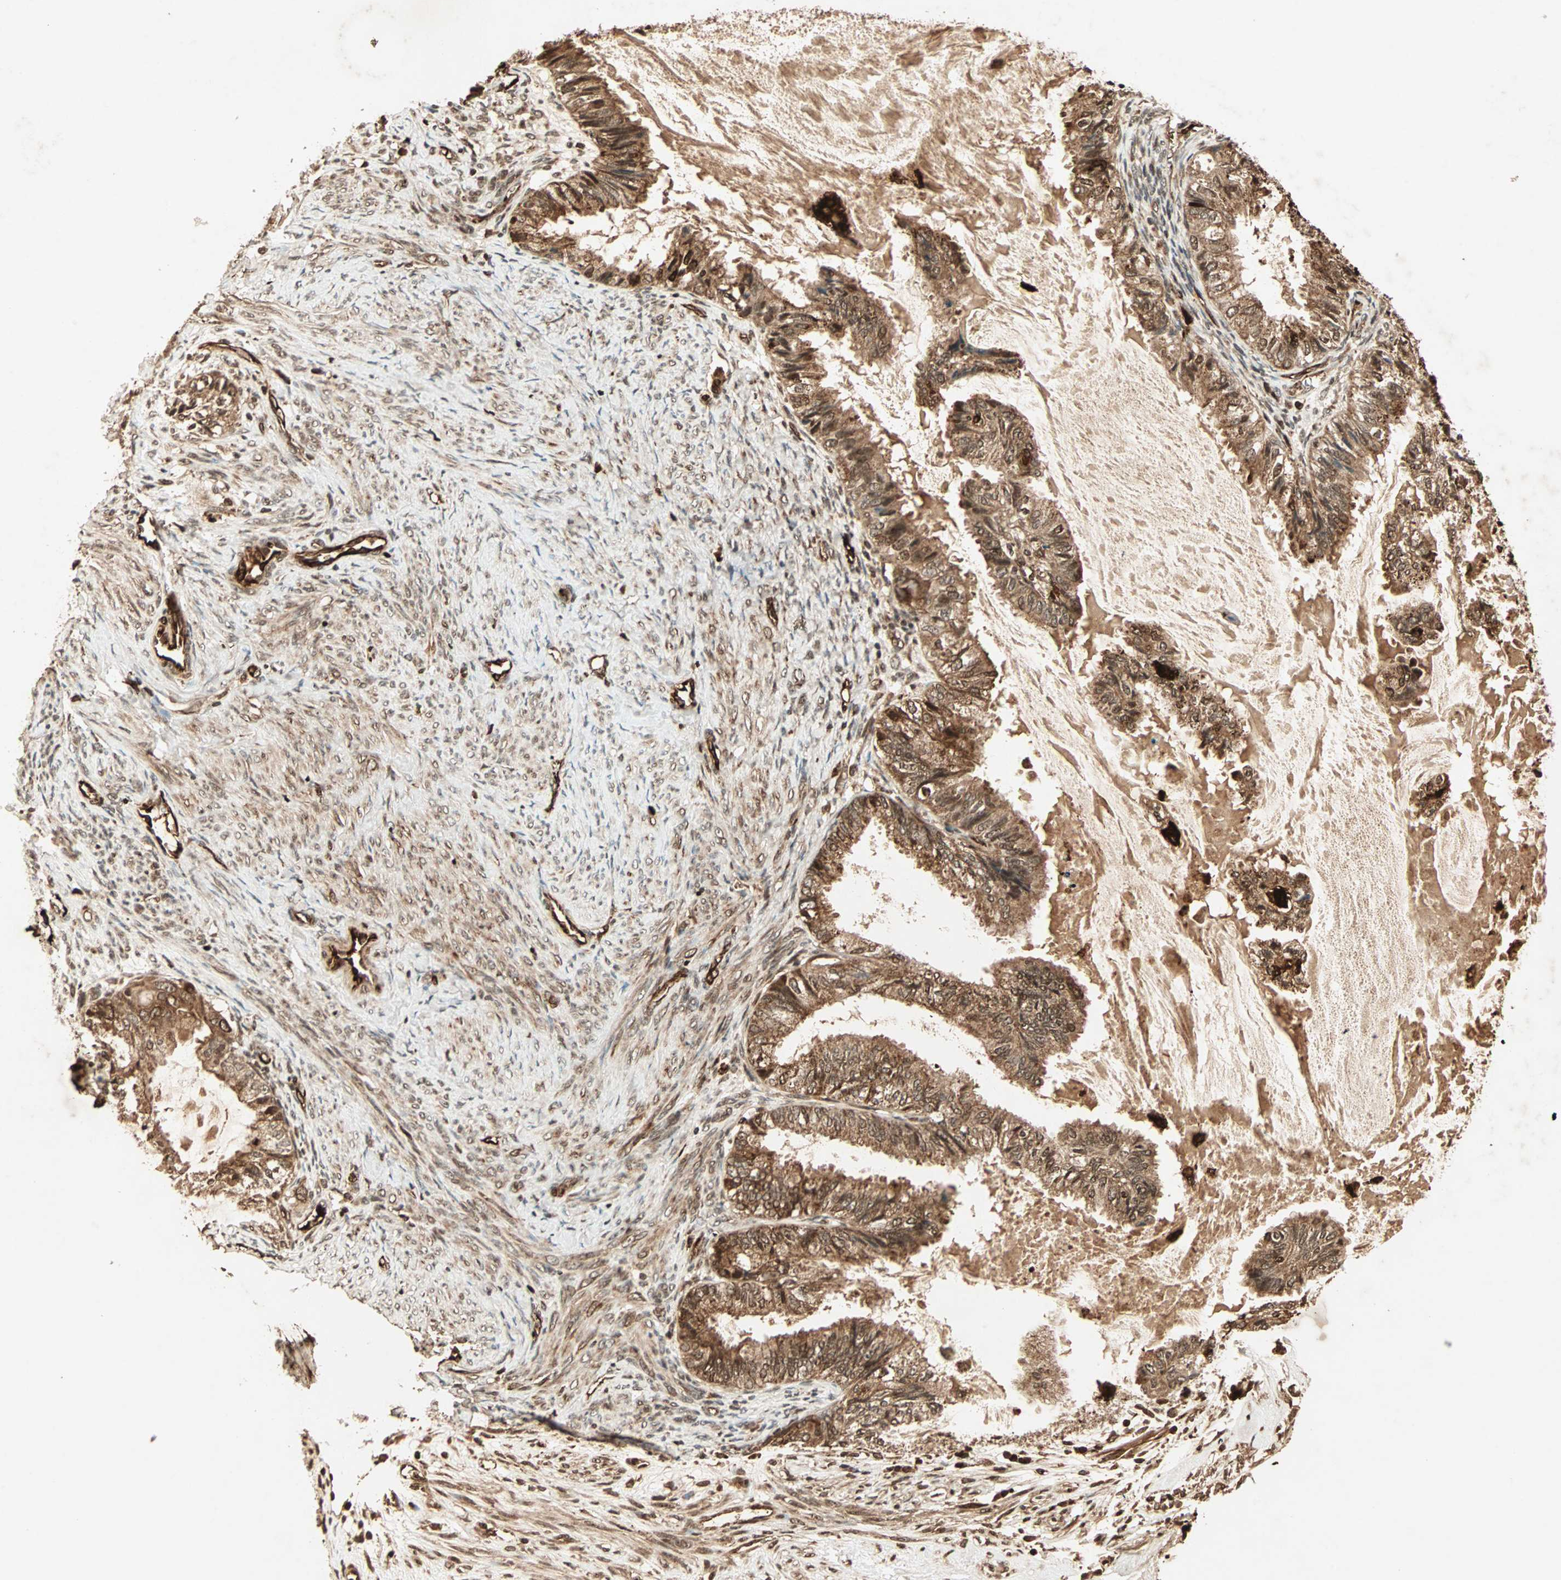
{"staining": {"intensity": "strong", "quantity": ">75%", "location": "cytoplasmic/membranous"}, "tissue": "cervical cancer", "cell_type": "Tumor cells", "image_type": "cancer", "snomed": [{"axis": "morphology", "description": "Normal tissue, NOS"}, {"axis": "morphology", "description": "Adenocarcinoma, NOS"}, {"axis": "topography", "description": "Cervix"}, {"axis": "topography", "description": "Endometrium"}], "caption": "Immunohistochemical staining of human adenocarcinoma (cervical) demonstrates high levels of strong cytoplasmic/membranous protein positivity in about >75% of tumor cells.", "gene": "RFFL", "patient": {"sex": "female", "age": 86}}